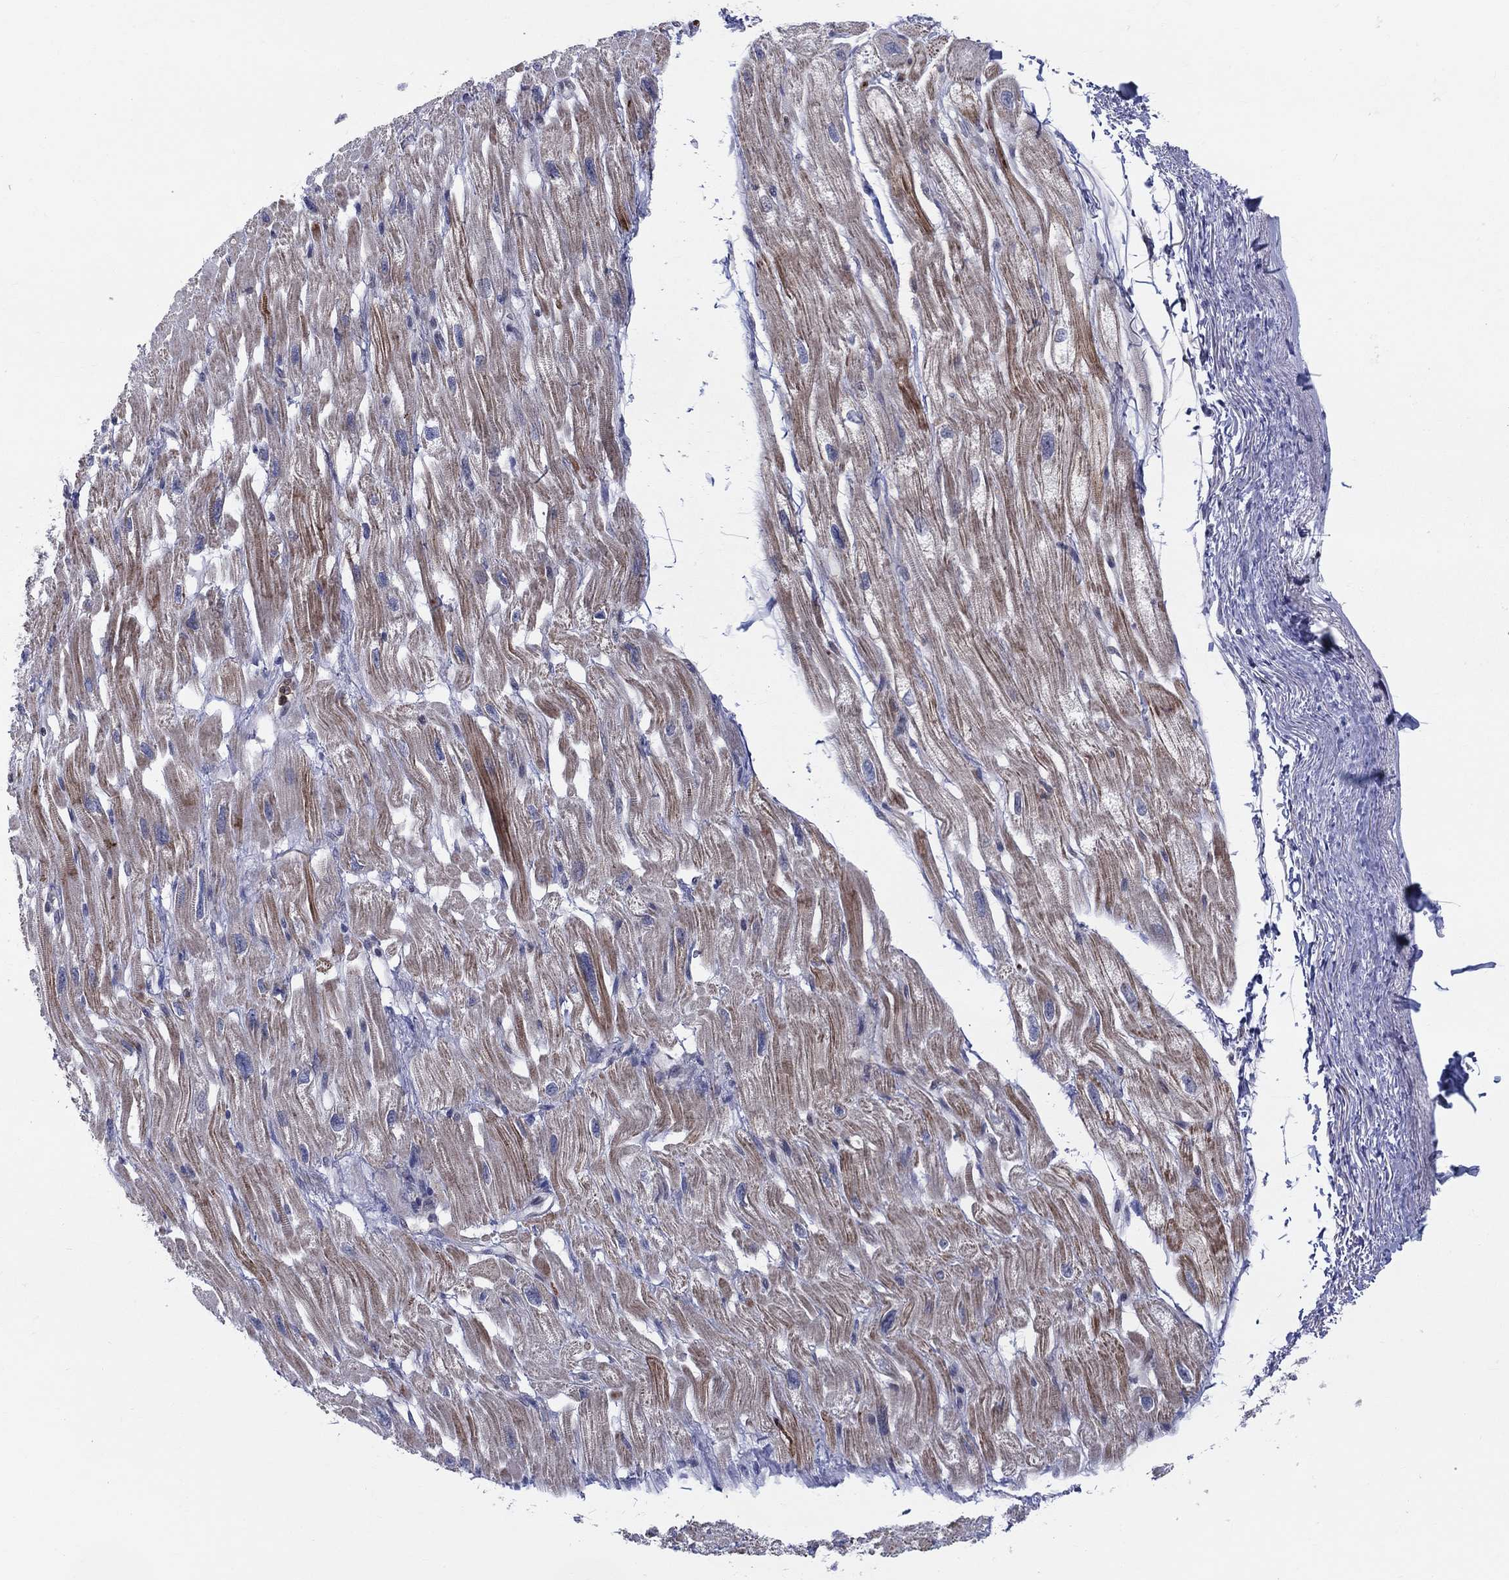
{"staining": {"intensity": "strong", "quantity": "25%-75%", "location": "cytoplasmic/membranous,nuclear"}, "tissue": "heart muscle", "cell_type": "Cardiomyocytes", "image_type": "normal", "snomed": [{"axis": "morphology", "description": "Normal tissue, NOS"}, {"axis": "topography", "description": "Heart"}], "caption": "Brown immunohistochemical staining in unremarkable heart muscle exhibits strong cytoplasmic/membranous,nuclear expression in about 25%-75% of cardiomyocytes. (IHC, brightfield microscopy, high magnification).", "gene": "ZNHIT3", "patient": {"sex": "male", "age": 66}}